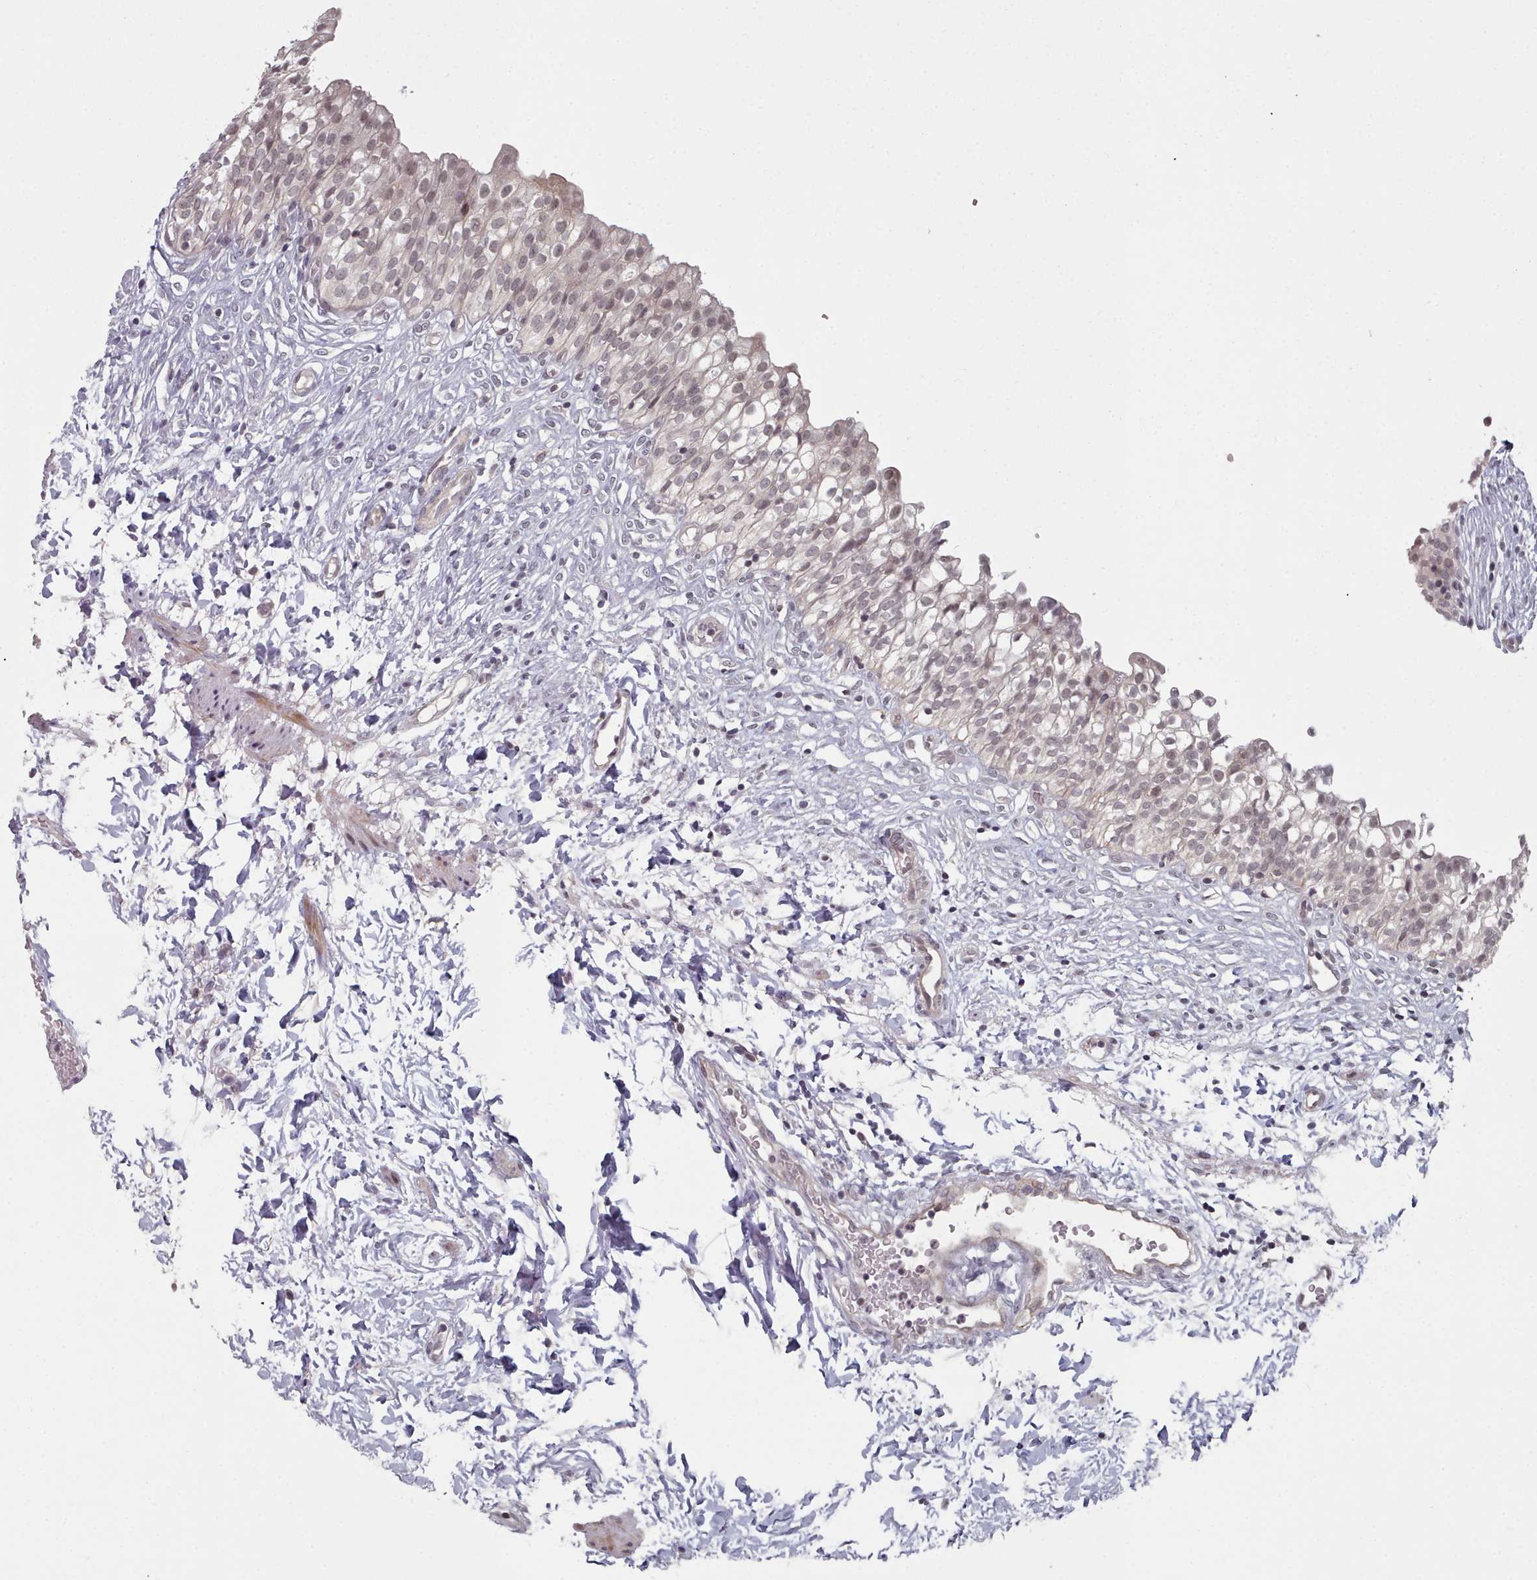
{"staining": {"intensity": "weak", "quantity": "25%-75%", "location": "nuclear"}, "tissue": "urinary bladder", "cell_type": "Urothelial cells", "image_type": "normal", "snomed": [{"axis": "morphology", "description": "Normal tissue, NOS"}, {"axis": "topography", "description": "Urinary bladder"}], "caption": "Weak nuclear positivity is present in approximately 25%-75% of urothelial cells in normal urinary bladder.", "gene": "HYAL3", "patient": {"sex": "male", "age": 55}}